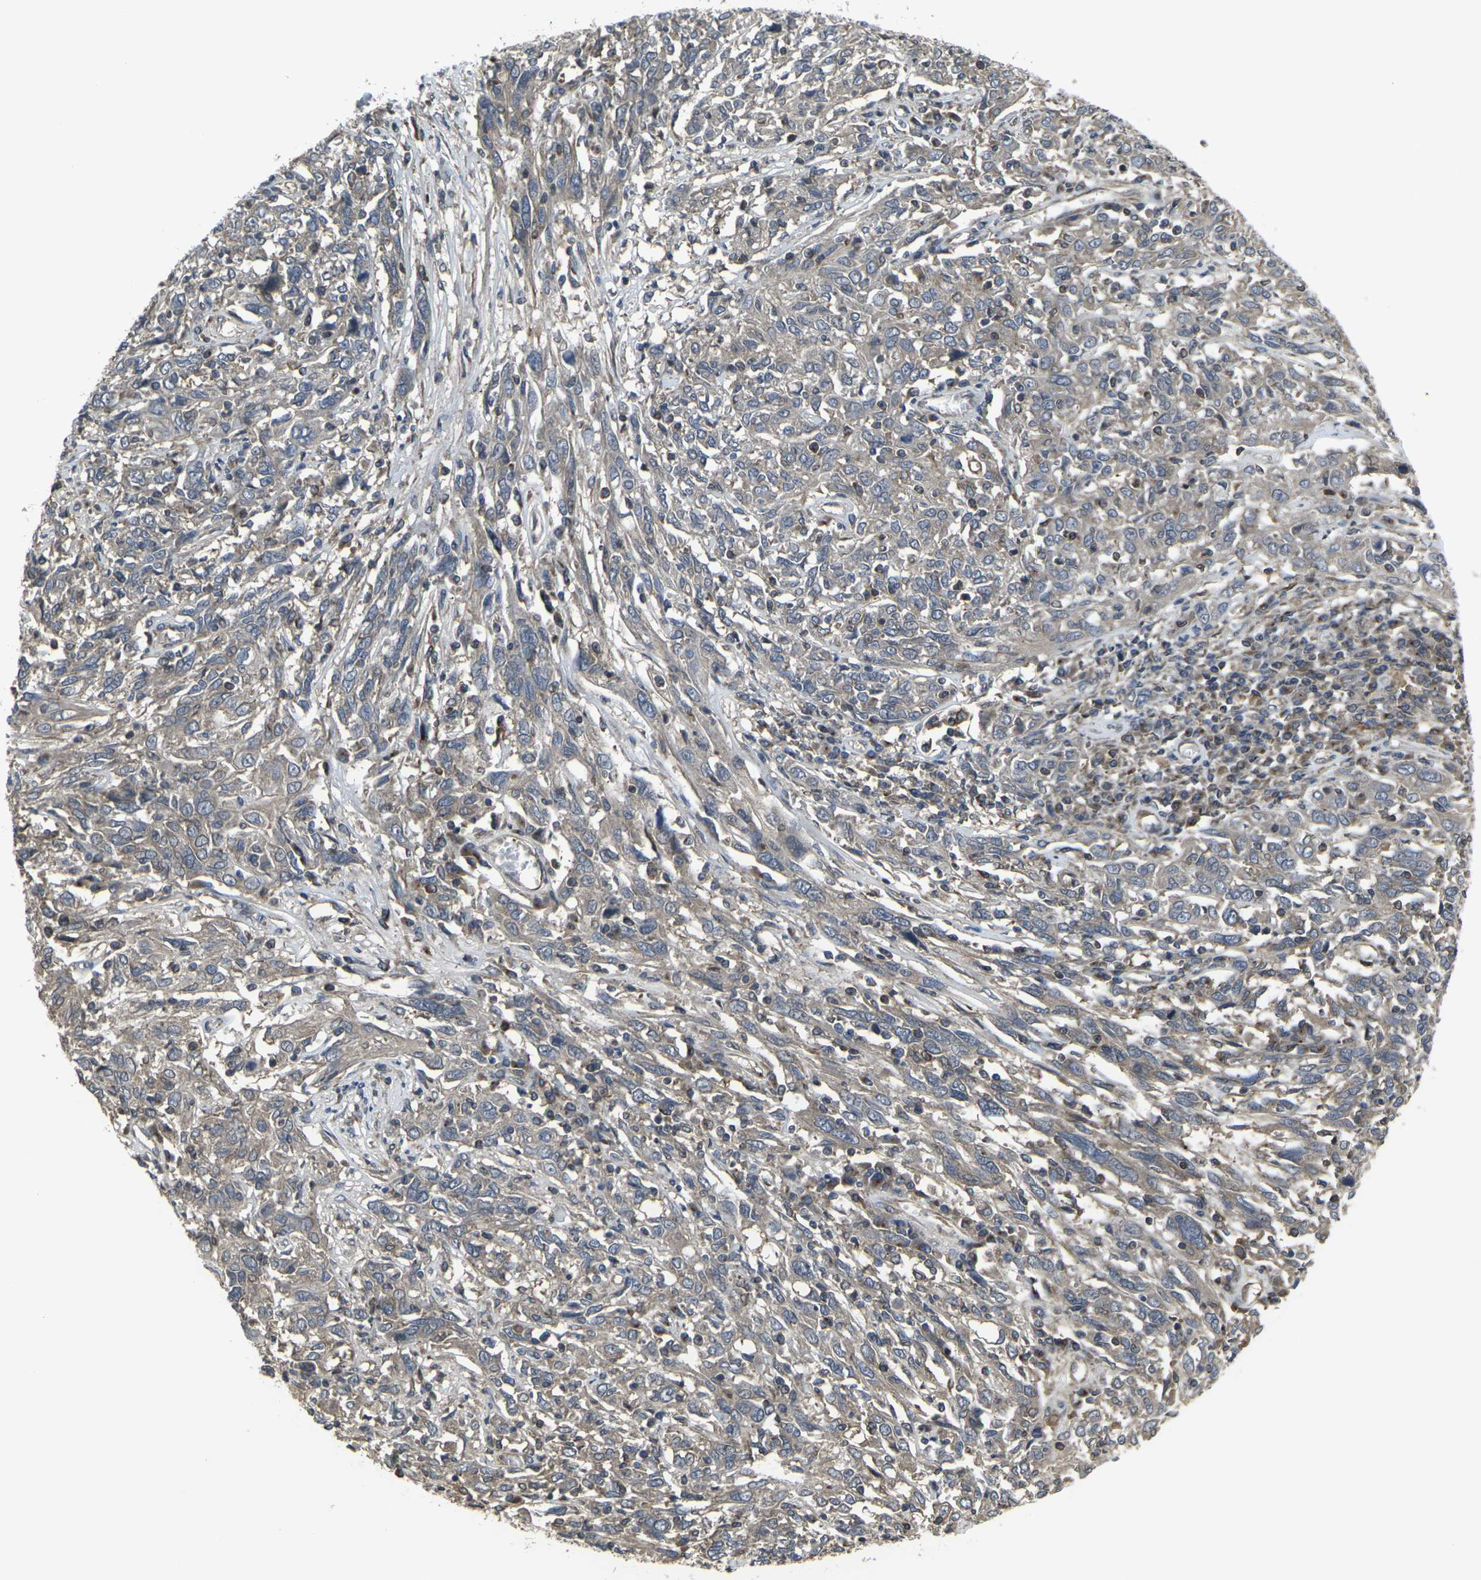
{"staining": {"intensity": "weak", "quantity": ">75%", "location": "cytoplasmic/membranous"}, "tissue": "cervical cancer", "cell_type": "Tumor cells", "image_type": "cancer", "snomed": [{"axis": "morphology", "description": "Squamous cell carcinoma, NOS"}, {"axis": "topography", "description": "Cervix"}], "caption": "Cervical cancer stained with a protein marker displays weak staining in tumor cells.", "gene": "PRKACB", "patient": {"sex": "female", "age": 46}}